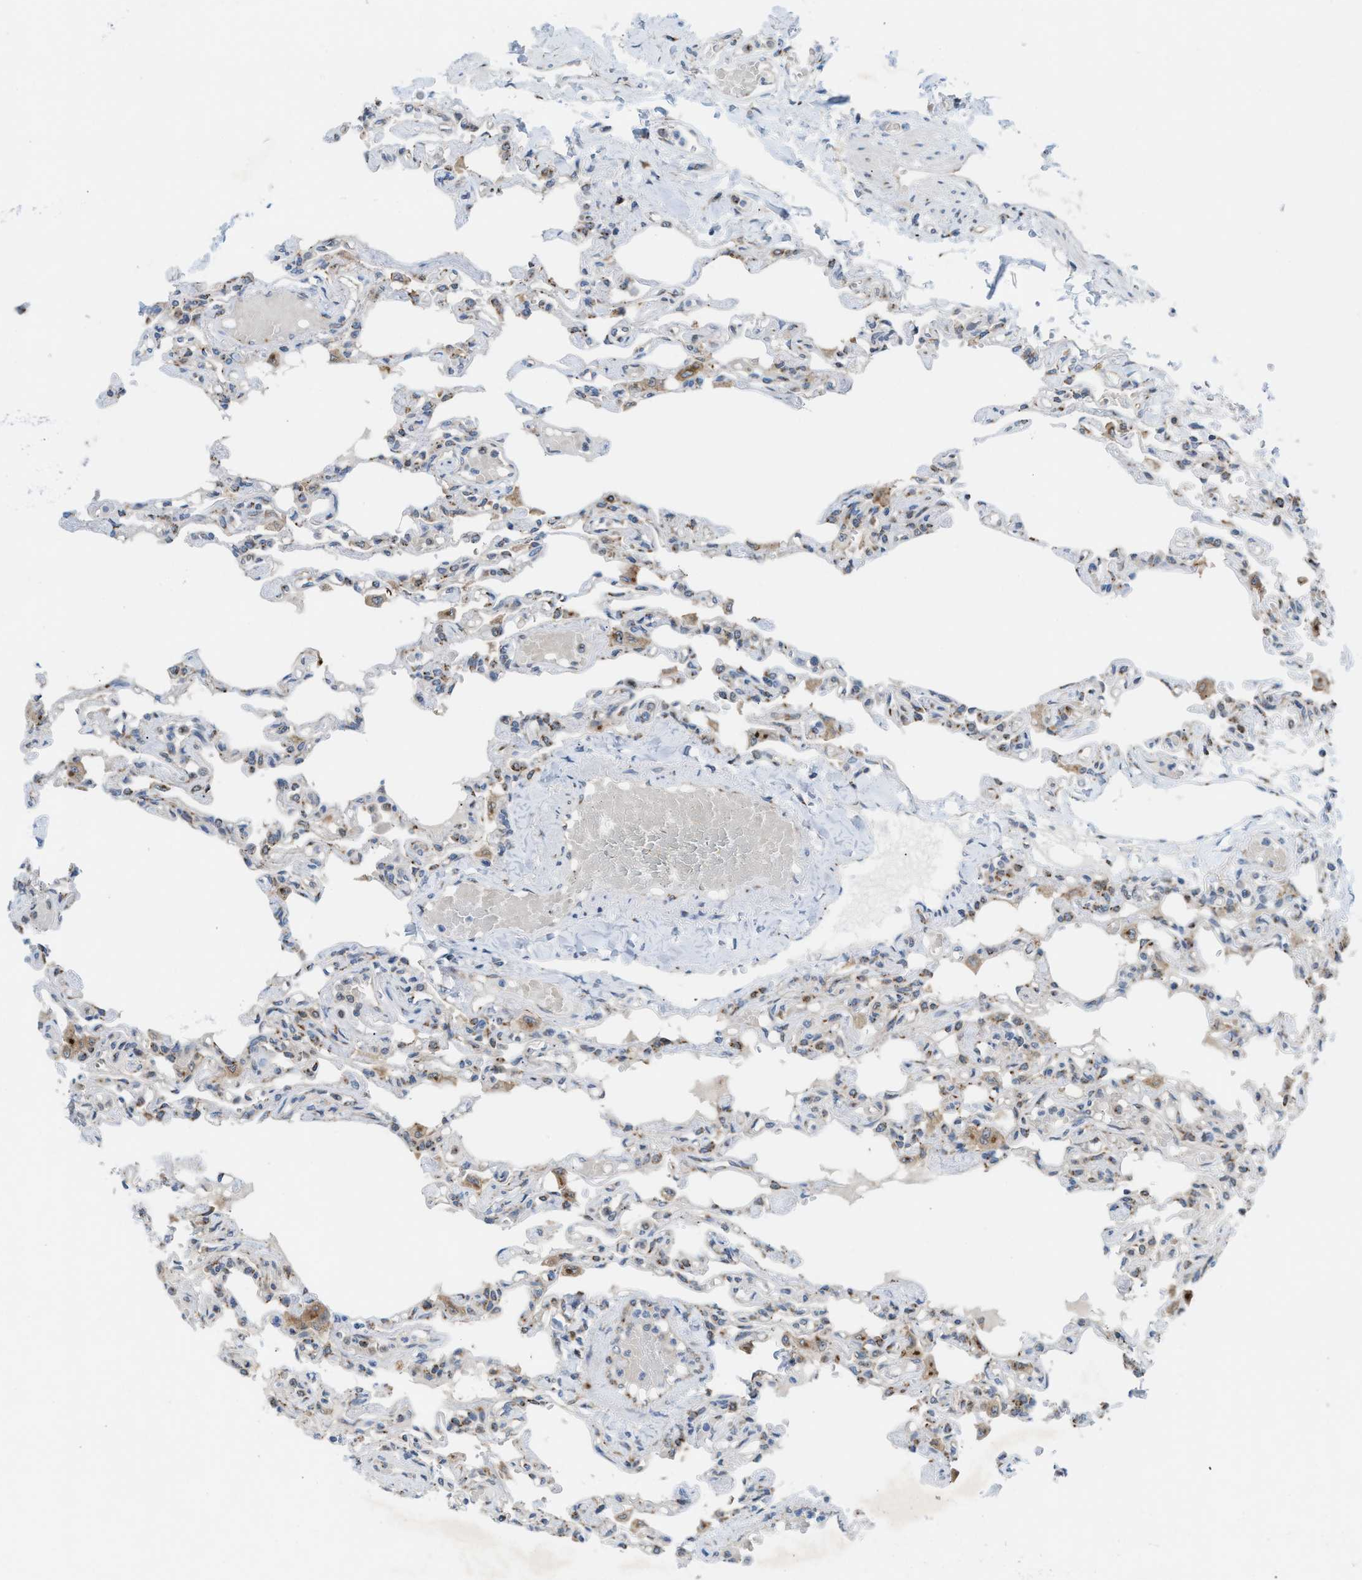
{"staining": {"intensity": "weak", "quantity": "<25%", "location": "cytoplasmic/membranous"}, "tissue": "lung", "cell_type": "Alveolar cells", "image_type": "normal", "snomed": [{"axis": "morphology", "description": "Normal tissue, NOS"}, {"axis": "topography", "description": "Lung"}], "caption": "An immunohistochemistry (IHC) histopathology image of normal lung is shown. There is no staining in alveolar cells of lung.", "gene": "SLC38A10", "patient": {"sex": "male", "age": 21}}